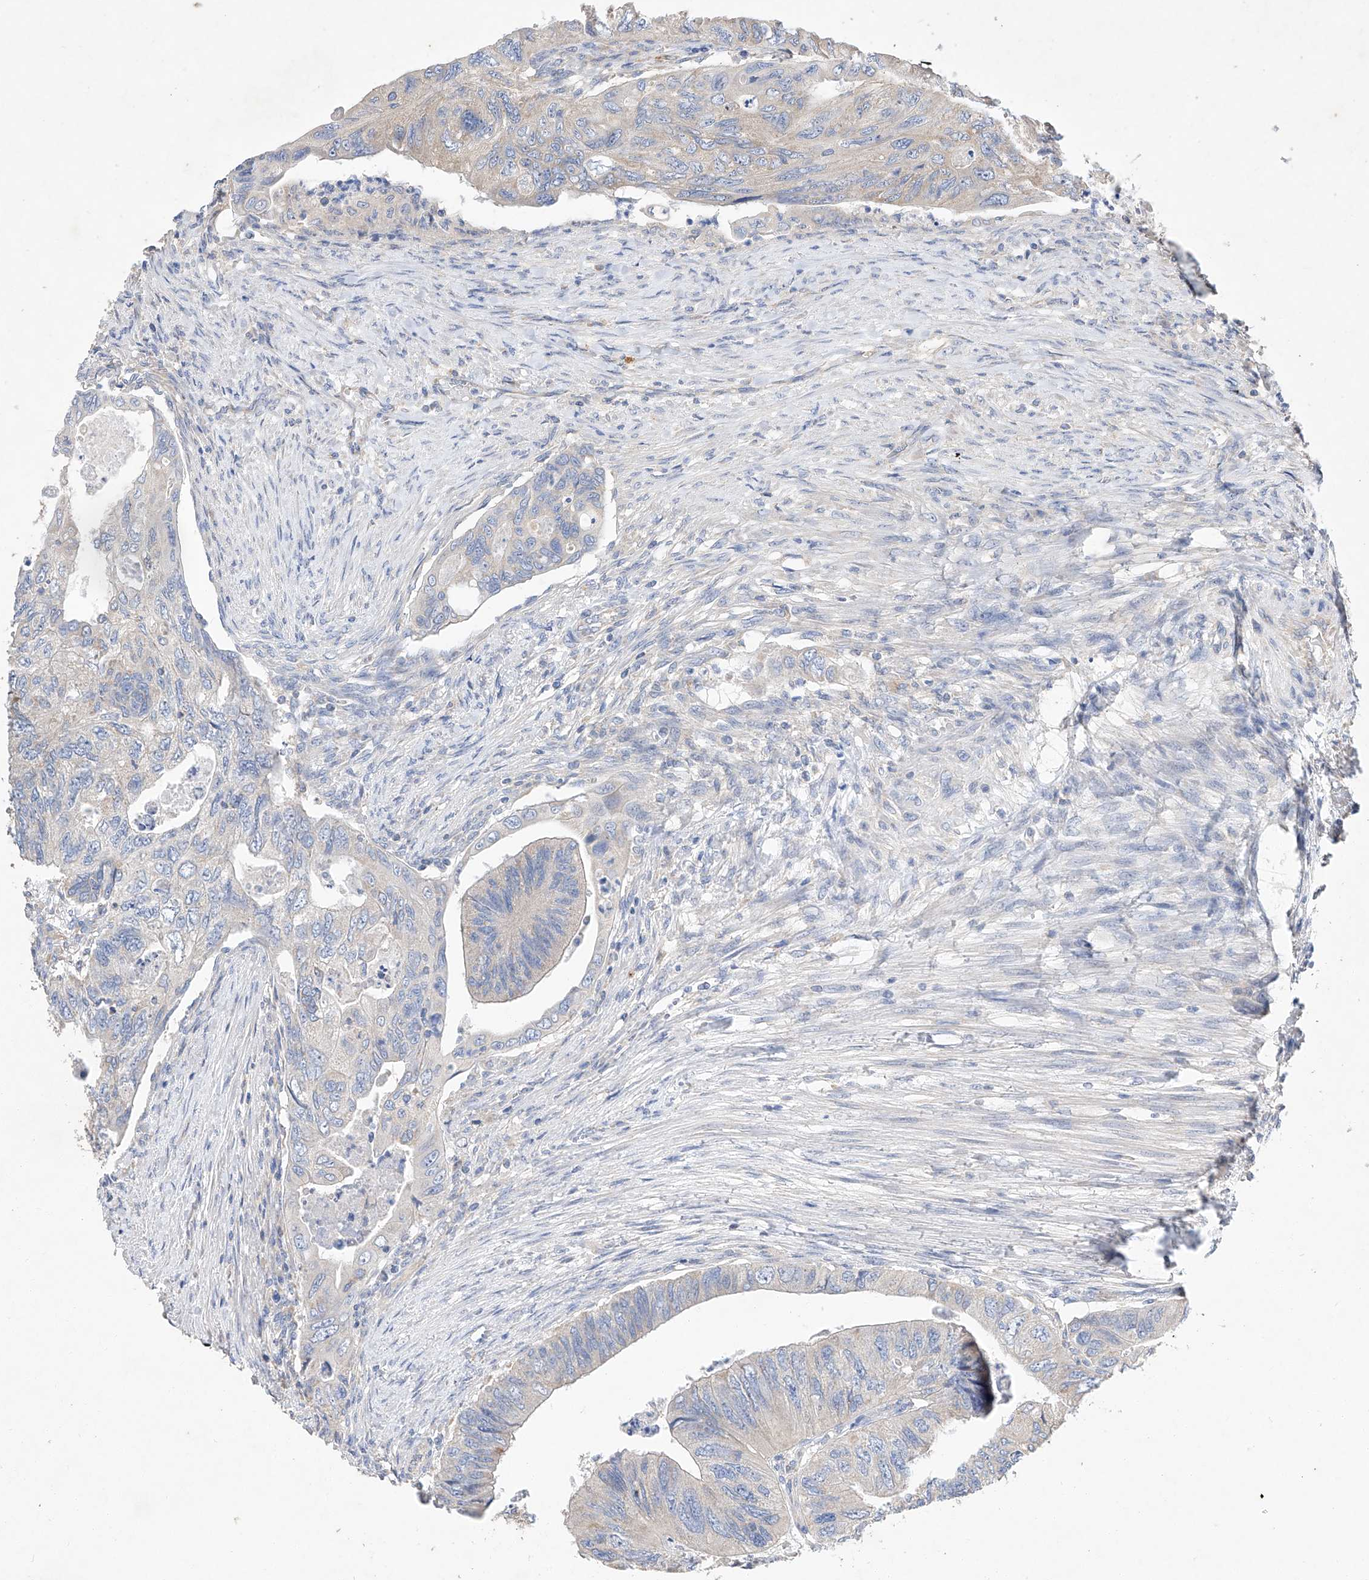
{"staining": {"intensity": "negative", "quantity": "none", "location": "none"}, "tissue": "colorectal cancer", "cell_type": "Tumor cells", "image_type": "cancer", "snomed": [{"axis": "morphology", "description": "Adenocarcinoma, NOS"}, {"axis": "topography", "description": "Rectum"}], "caption": "The image reveals no significant positivity in tumor cells of adenocarcinoma (colorectal). (Immunohistochemistry, brightfield microscopy, high magnification).", "gene": "AMD1", "patient": {"sex": "male", "age": 63}}